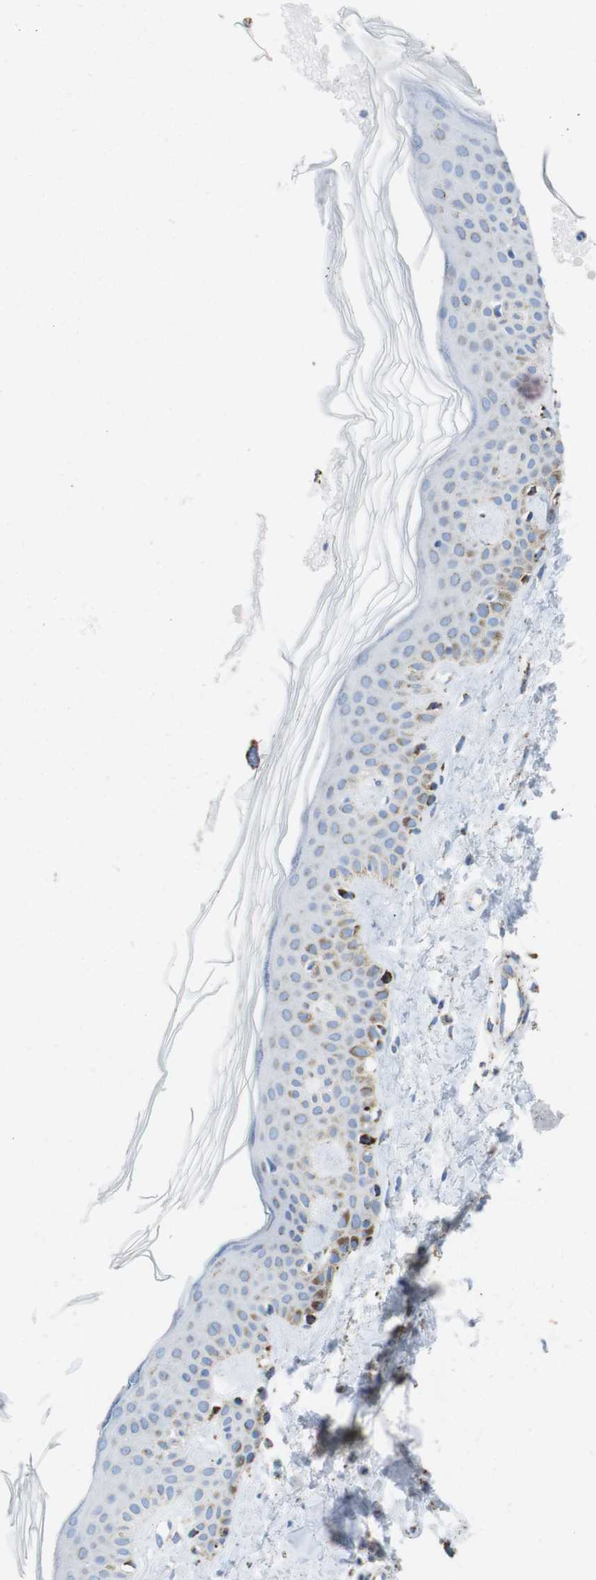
{"staining": {"intensity": "moderate", "quantity": ">75%", "location": "cytoplasmic/membranous"}, "tissue": "skin", "cell_type": "Fibroblasts", "image_type": "normal", "snomed": [{"axis": "morphology", "description": "Normal tissue, NOS"}, {"axis": "topography", "description": "Skin"}], "caption": "DAB (3,3'-diaminobenzidine) immunohistochemical staining of benign human skin shows moderate cytoplasmic/membranous protein staining in about >75% of fibroblasts. (IHC, brightfield microscopy, high magnification).", "gene": "ATP5PO", "patient": {"sex": "male", "age": 67}}